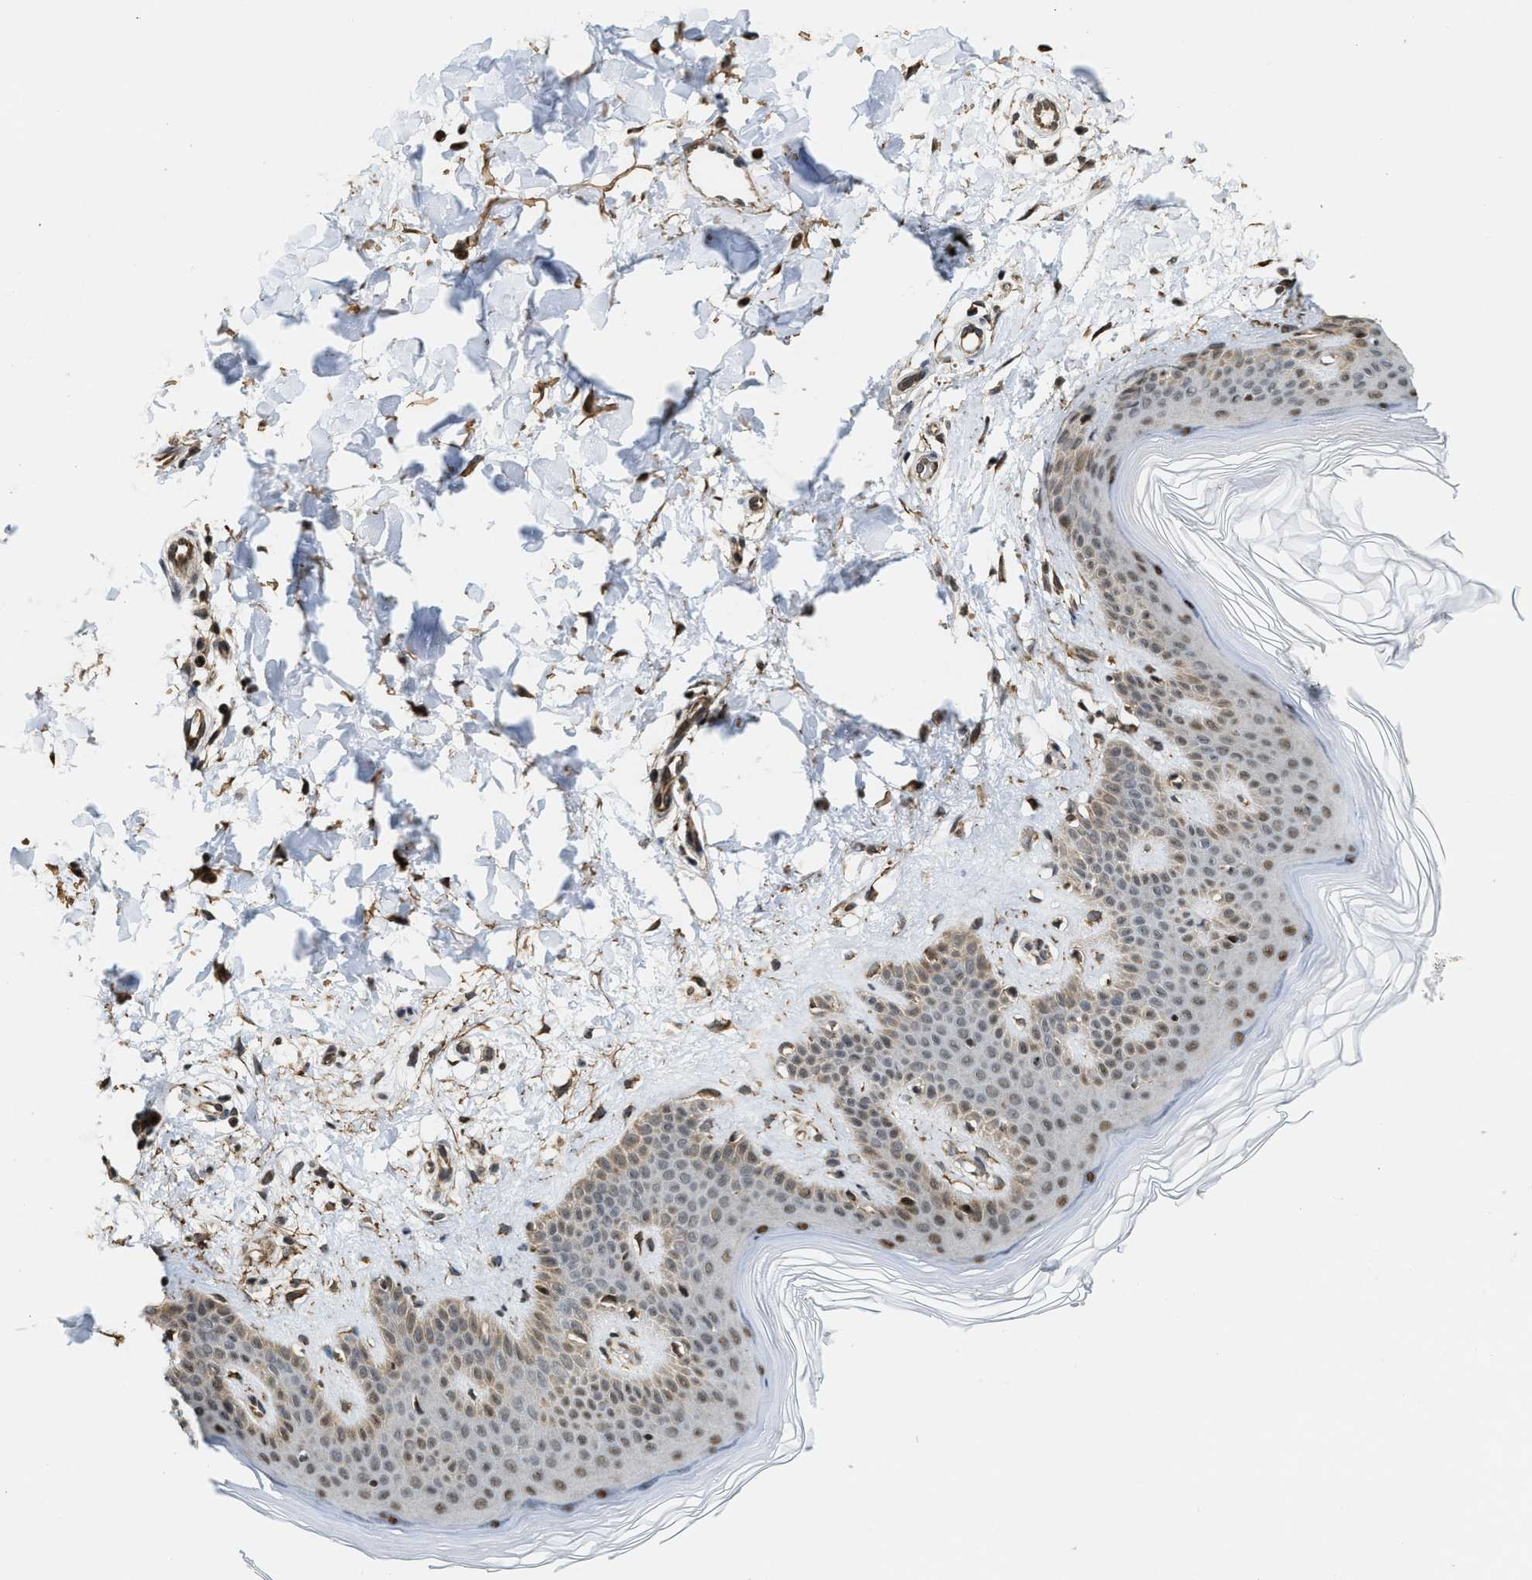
{"staining": {"intensity": "moderate", "quantity": ">75%", "location": "cytoplasmic/membranous,nuclear"}, "tissue": "skin", "cell_type": "Fibroblasts", "image_type": "normal", "snomed": [{"axis": "morphology", "description": "Normal tissue, NOS"}, {"axis": "morphology", "description": "Malignant melanoma, Metastatic site"}, {"axis": "topography", "description": "Skin"}], "caption": "A high-resolution photomicrograph shows immunohistochemistry staining of benign skin, which demonstrates moderate cytoplasmic/membranous,nuclear staining in approximately >75% of fibroblasts.", "gene": "ZNF250", "patient": {"sex": "male", "age": 41}}